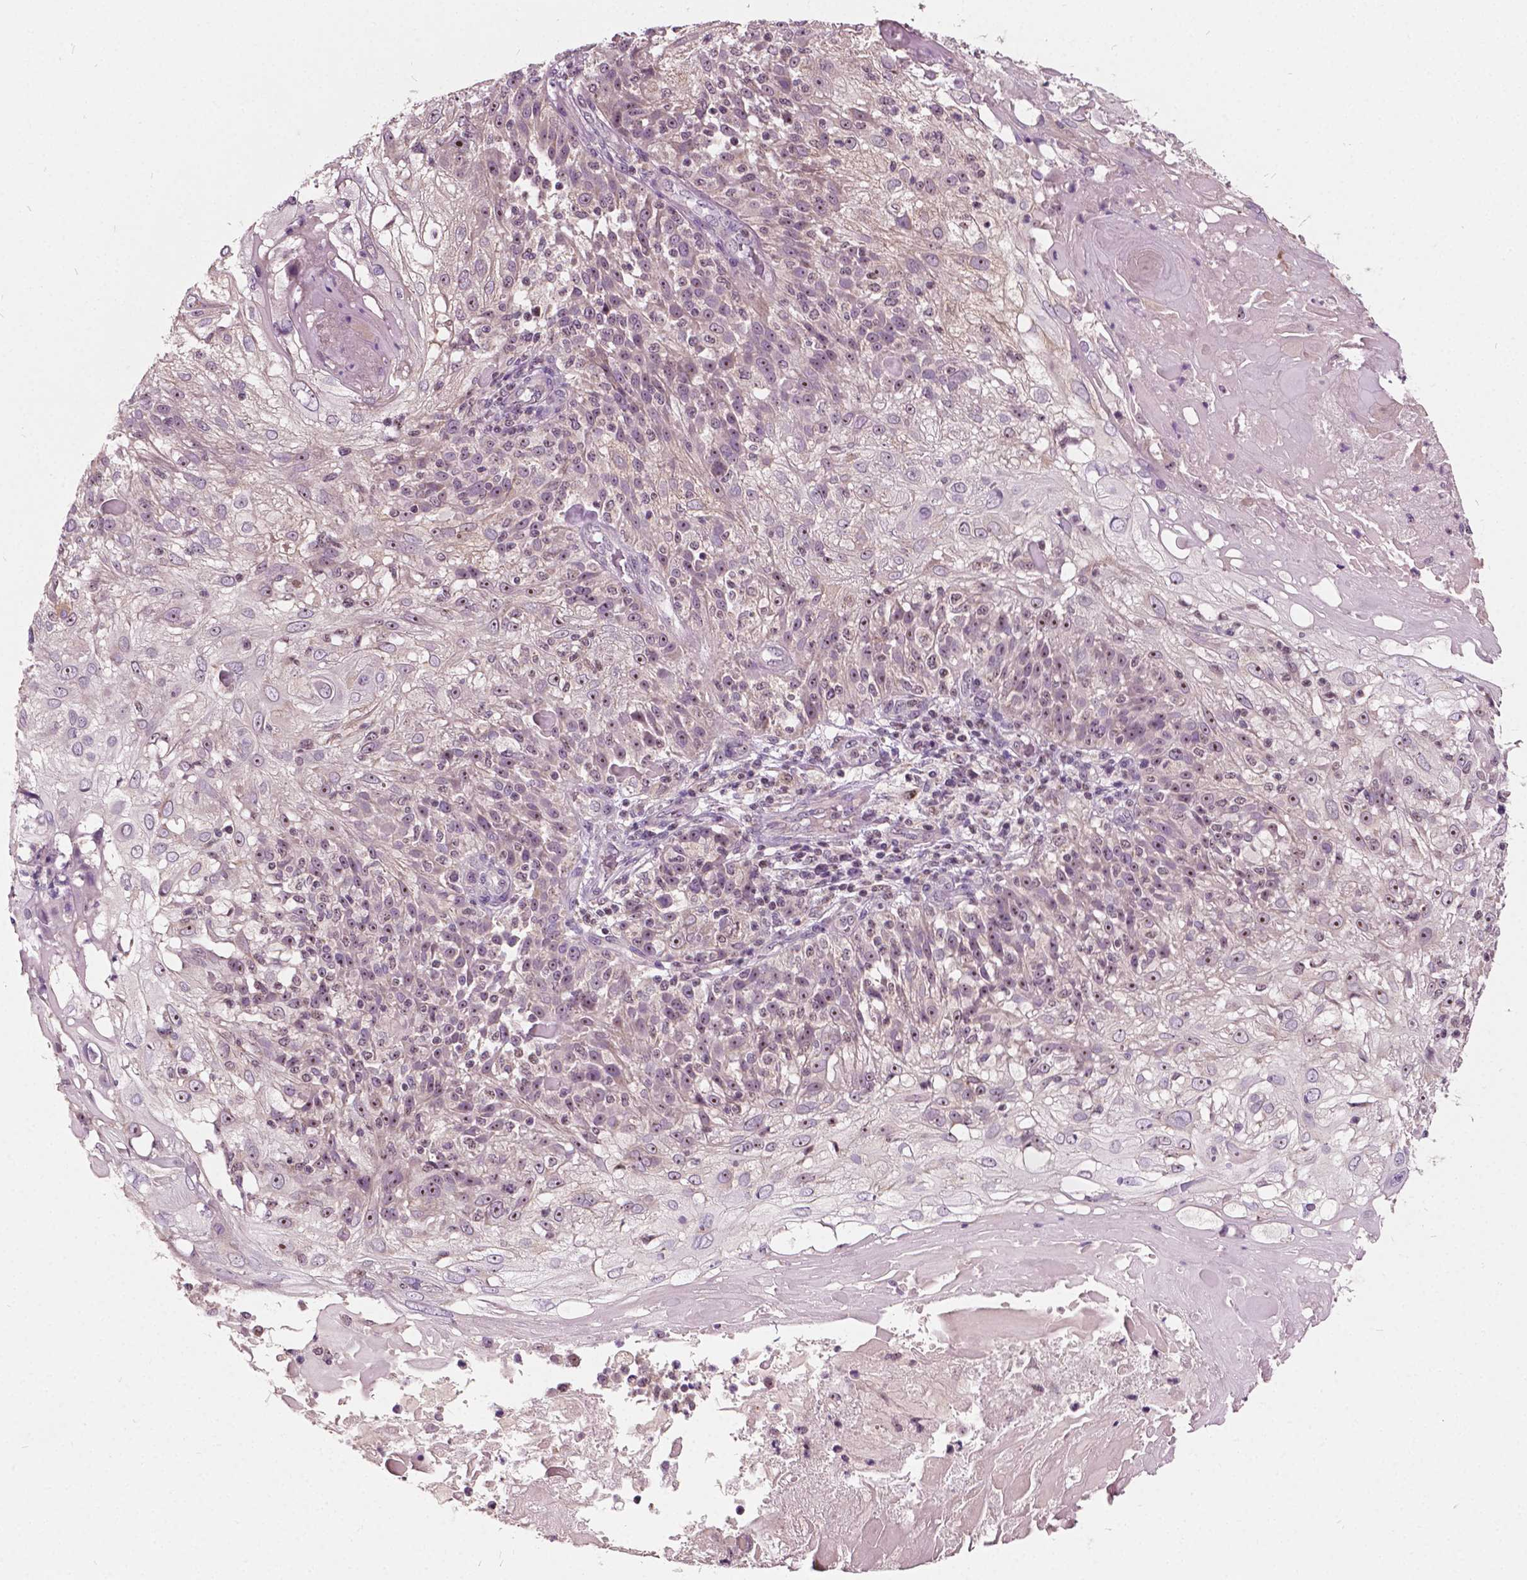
{"staining": {"intensity": "moderate", "quantity": ">75%", "location": "nuclear"}, "tissue": "skin cancer", "cell_type": "Tumor cells", "image_type": "cancer", "snomed": [{"axis": "morphology", "description": "Normal tissue, NOS"}, {"axis": "morphology", "description": "Squamous cell carcinoma, NOS"}, {"axis": "topography", "description": "Skin"}], "caption": "A medium amount of moderate nuclear positivity is appreciated in about >75% of tumor cells in skin squamous cell carcinoma tissue. Using DAB (brown) and hematoxylin (blue) stains, captured at high magnification using brightfield microscopy.", "gene": "ODF3L2", "patient": {"sex": "female", "age": 83}}